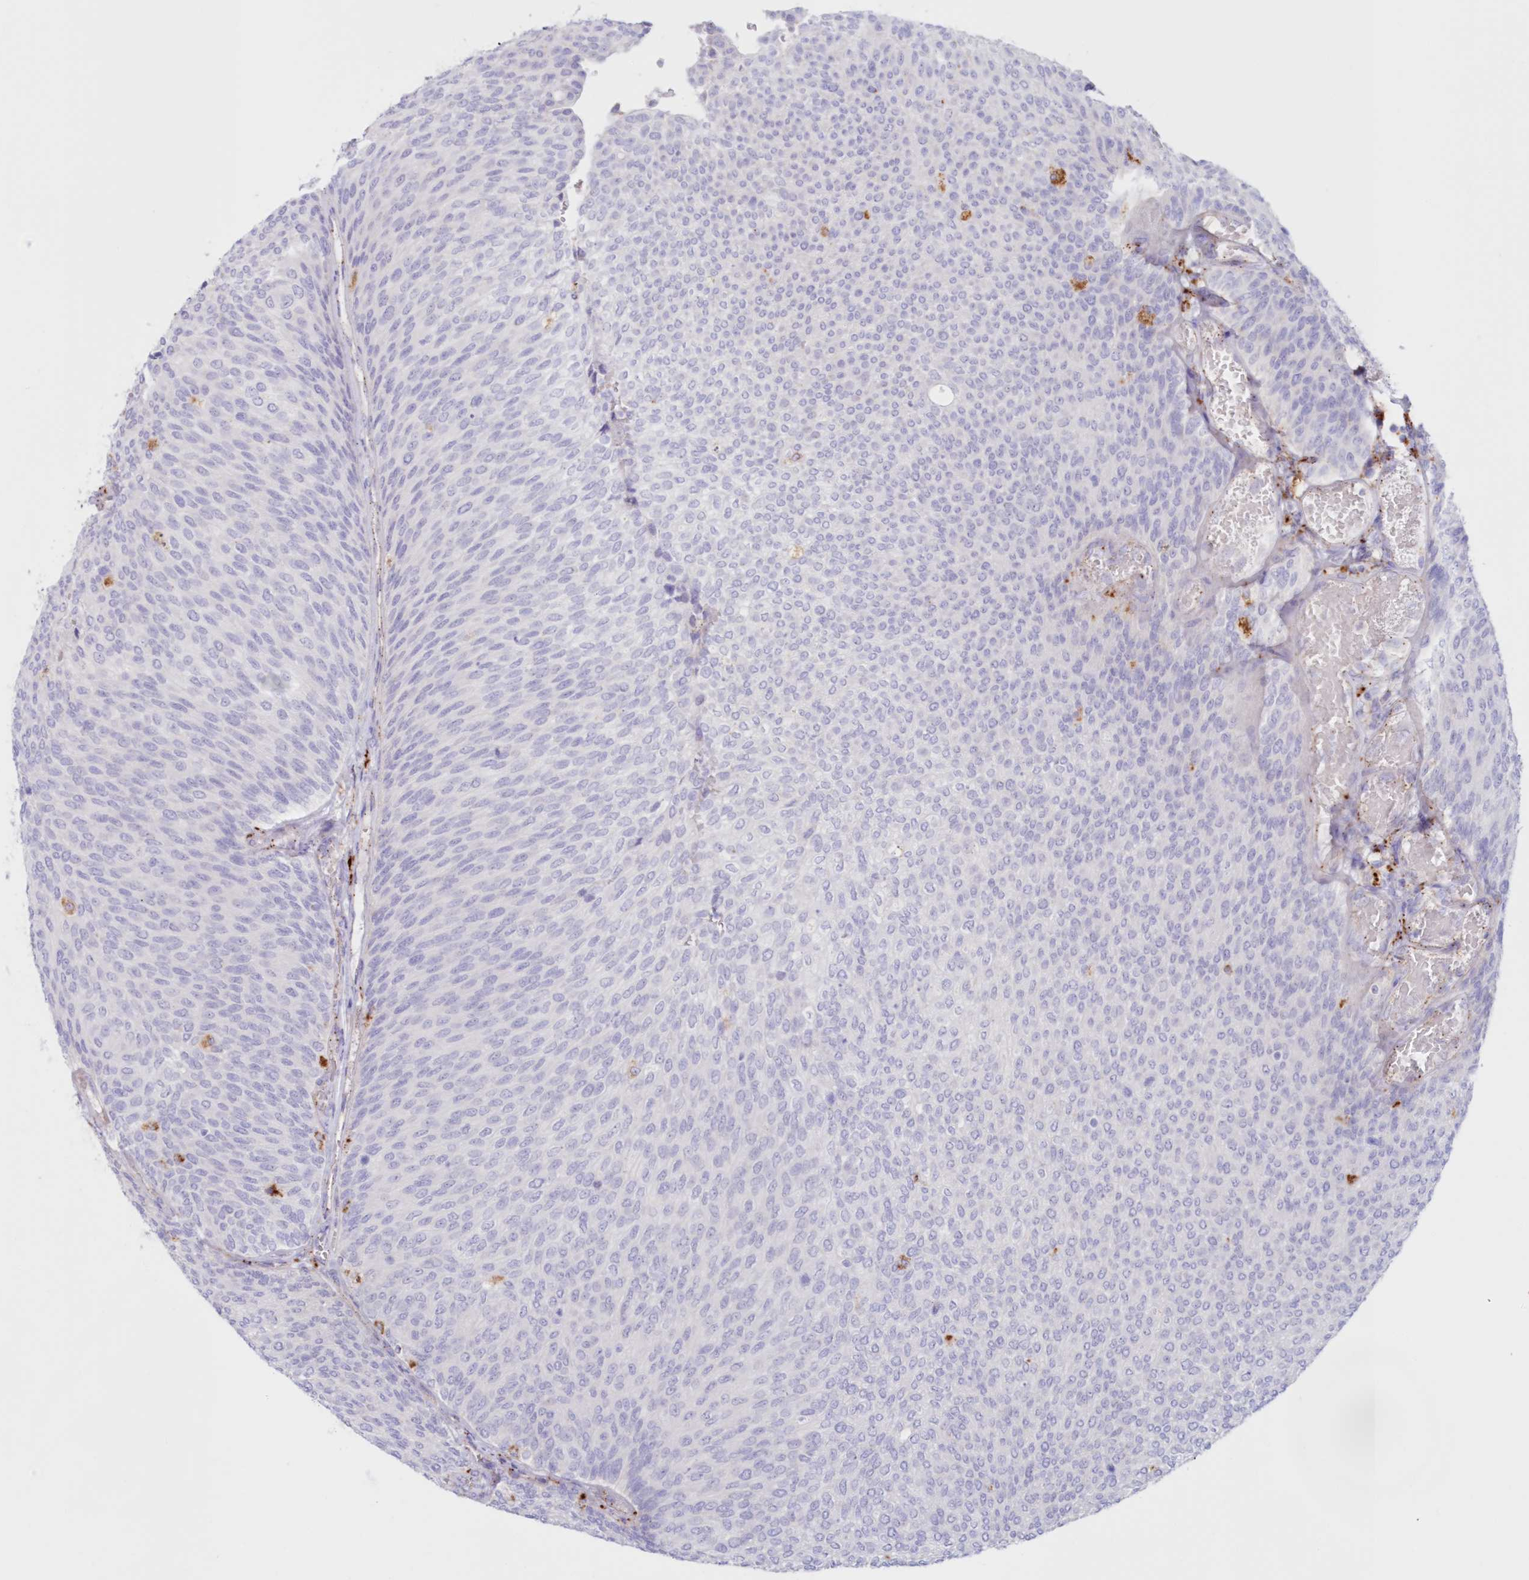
{"staining": {"intensity": "negative", "quantity": "none", "location": "none"}, "tissue": "urothelial cancer", "cell_type": "Tumor cells", "image_type": "cancer", "snomed": [{"axis": "morphology", "description": "Urothelial carcinoma, Low grade"}, {"axis": "topography", "description": "Urinary bladder"}], "caption": "Tumor cells show no significant expression in low-grade urothelial carcinoma.", "gene": "TPP1", "patient": {"sex": "female", "age": 79}}